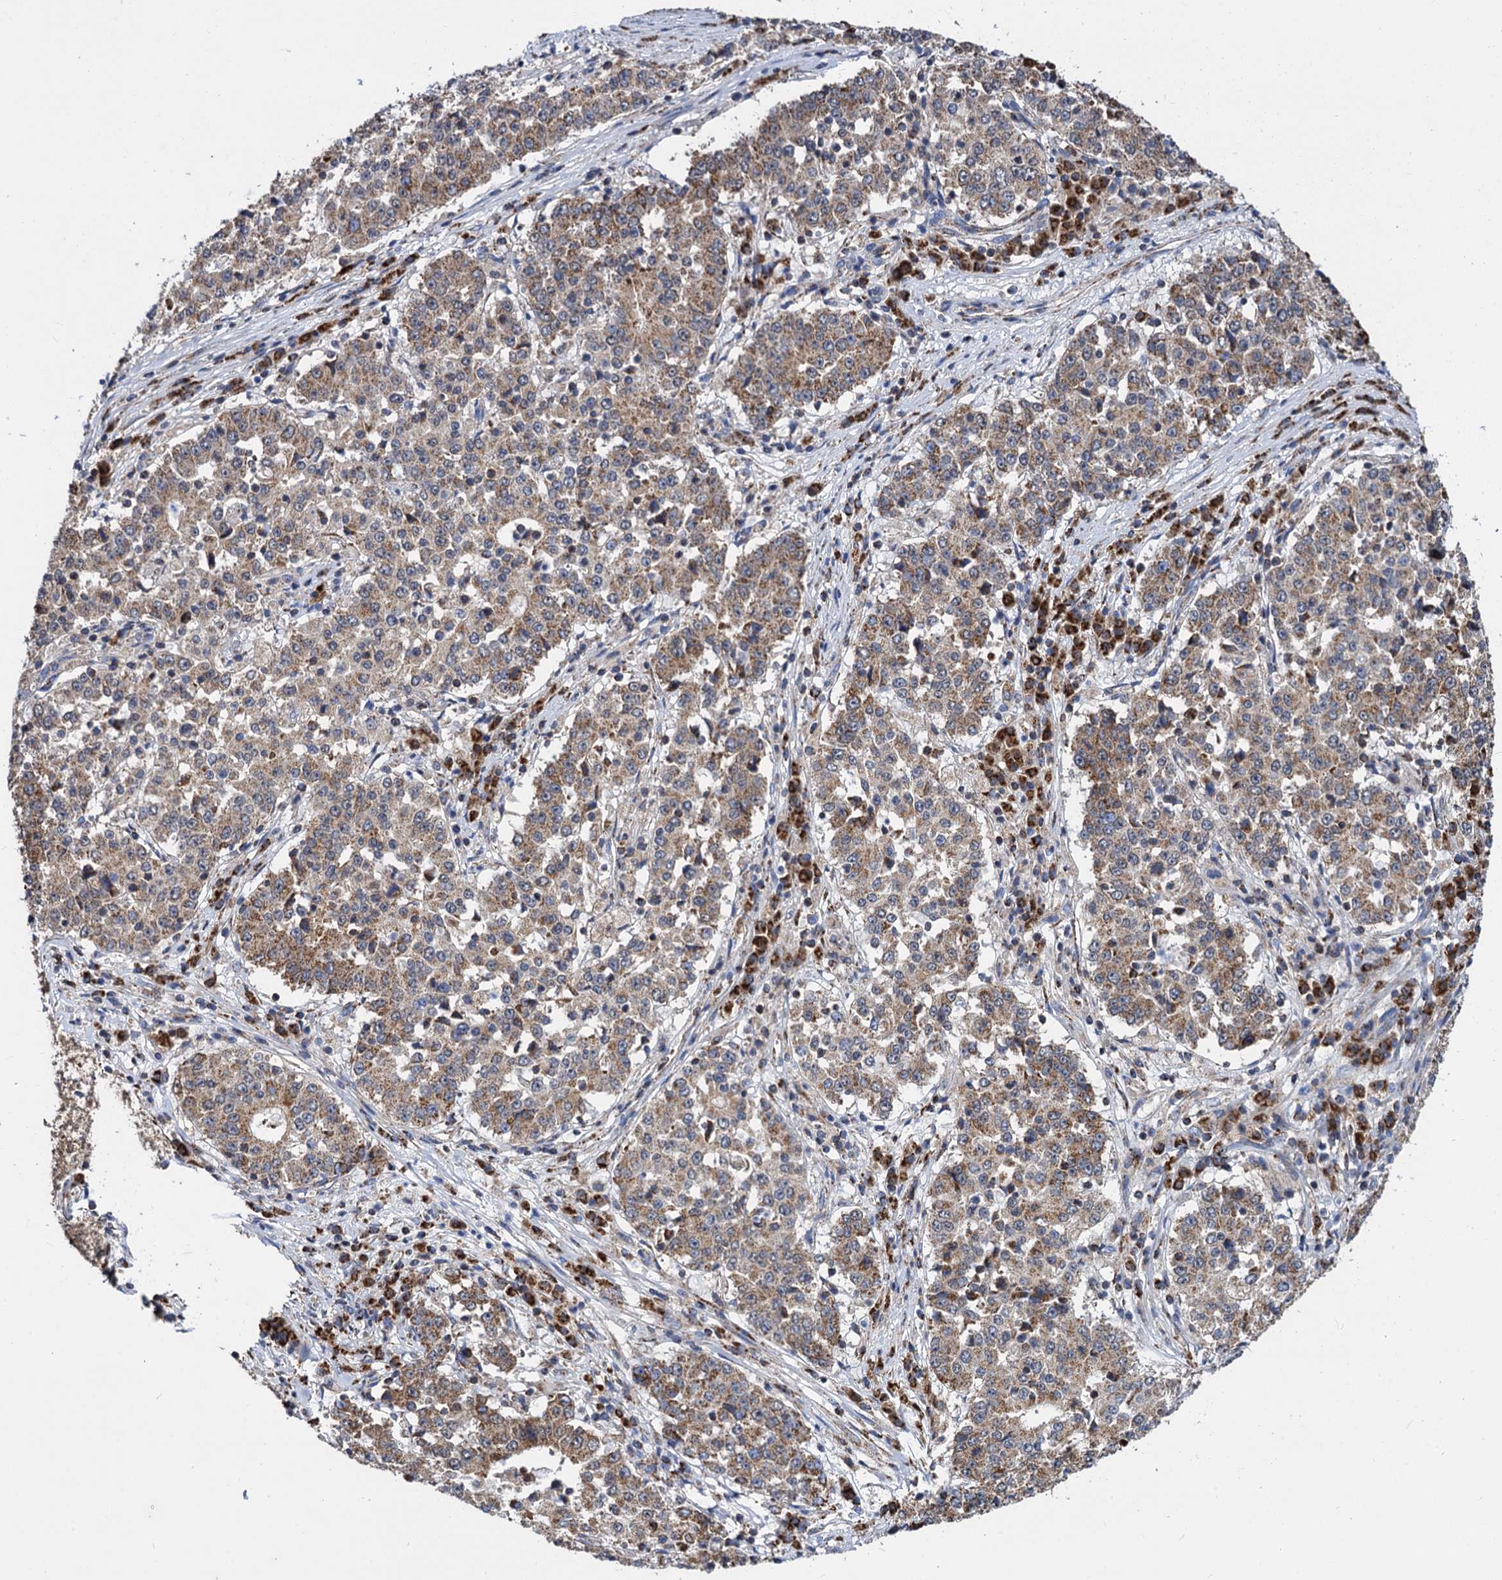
{"staining": {"intensity": "moderate", "quantity": ">75%", "location": "cytoplasmic/membranous"}, "tissue": "stomach cancer", "cell_type": "Tumor cells", "image_type": "cancer", "snomed": [{"axis": "morphology", "description": "Adenocarcinoma, NOS"}, {"axis": "topography", "description": "Stomach"}], "caption": "Brown immunohistochemical staining in human adenocarcinoma (stomach) displays moderate cytoplasmic/membranous expression in about >75% of tumor cells.", "gene": "TIMM10", "patient": {"sex": "male", "age": 59}}